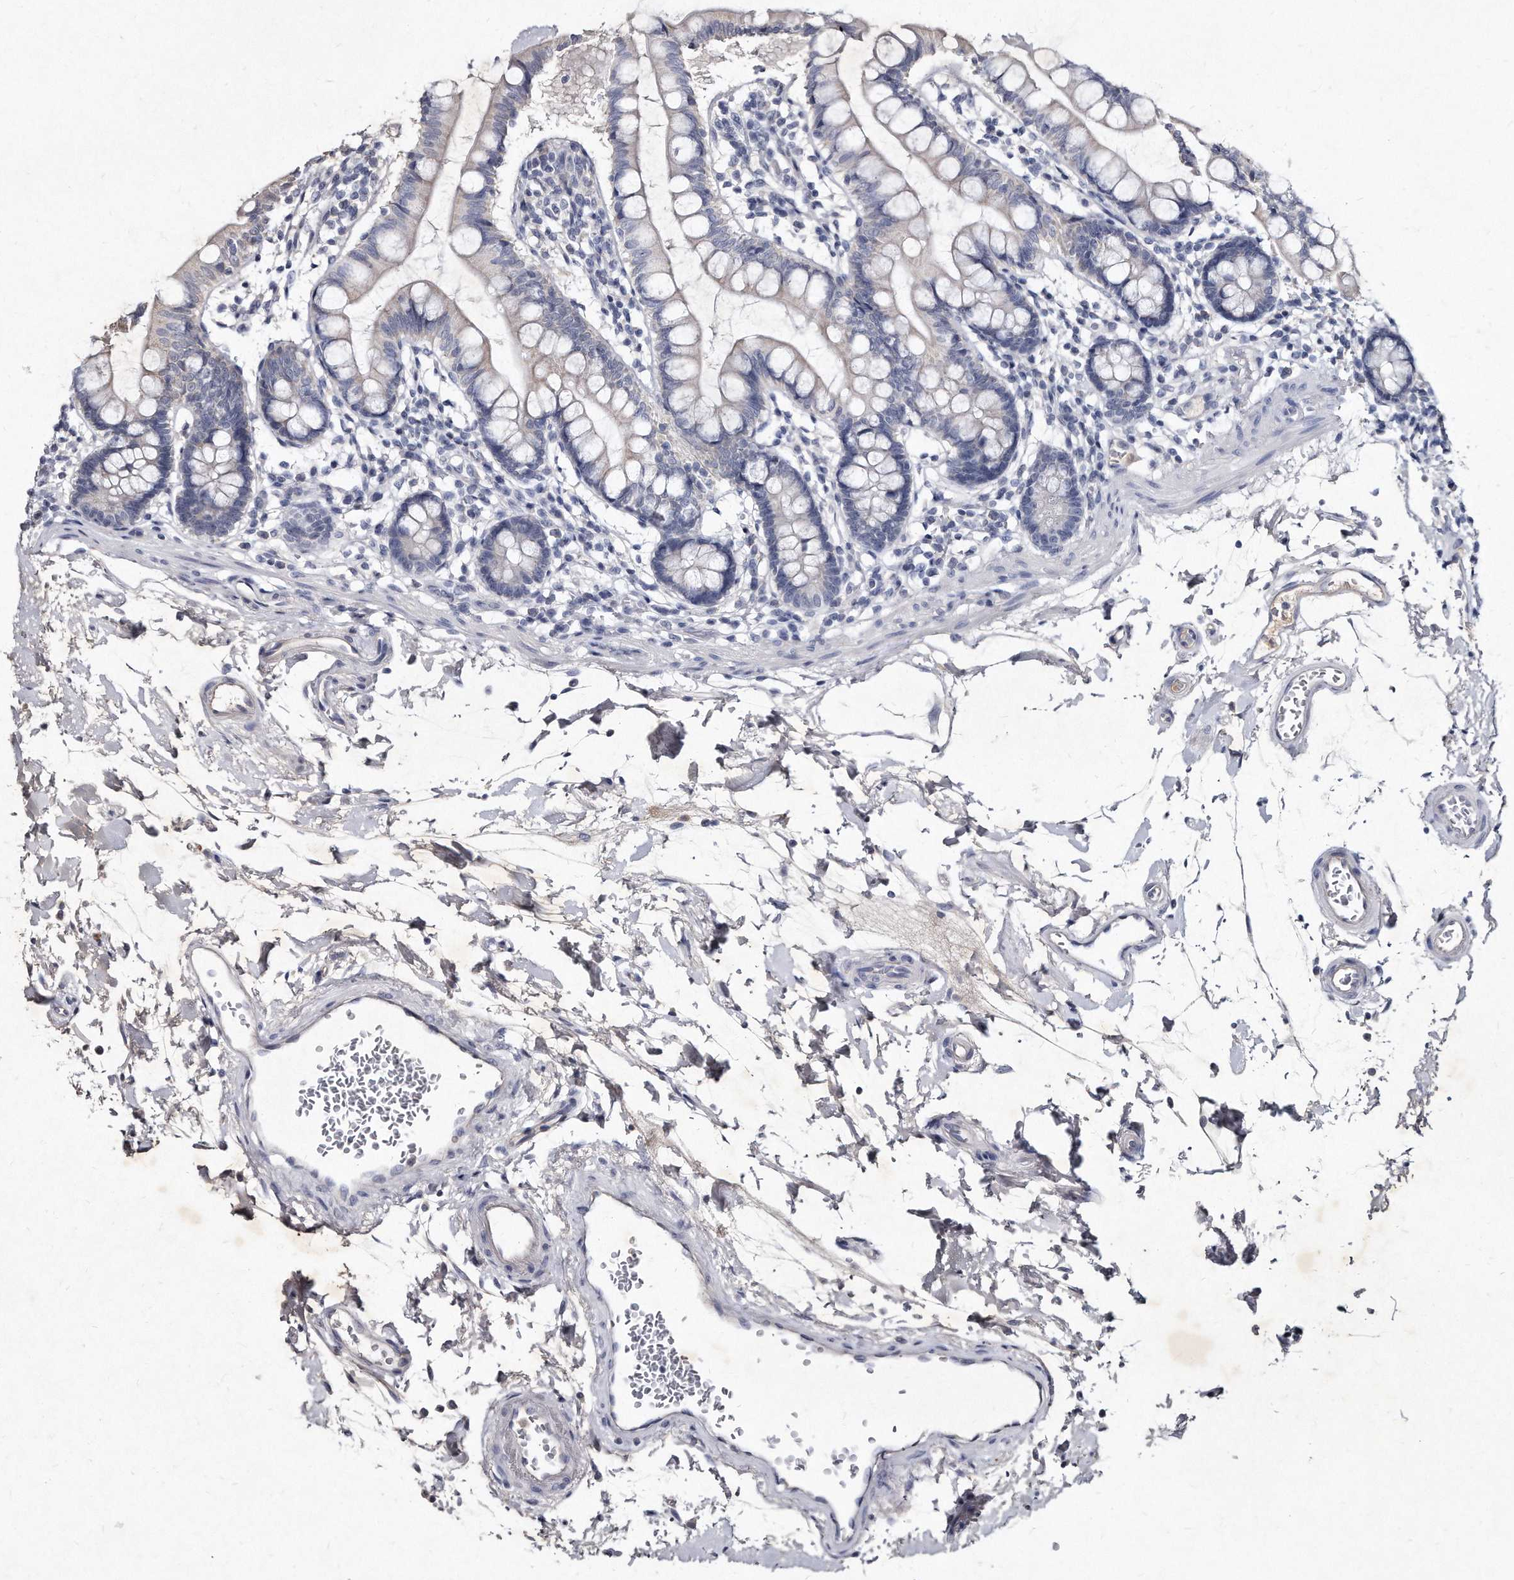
{"staining": {"intensity": "moderate", "quantity": "<25%", "location": "cytoplasmic/membranous"}, "tissue": "small intestine", "cell_type": "Glandular cells", "image_type": "normal", "snomed": [{"axis": "morphology", "description": "Normal tissue, NOS"}, {"axis": "topography", "description": "Small intestine"}], "caption": "A high-resolution image shows immunohistochemistry staining of normal small intestine, which reveals moderate cytoplasmic/membranous staining in approximately <25% of glandular cells.", "gene": "KLHDC3", "patient": {"sex": "female", "age": 84}}